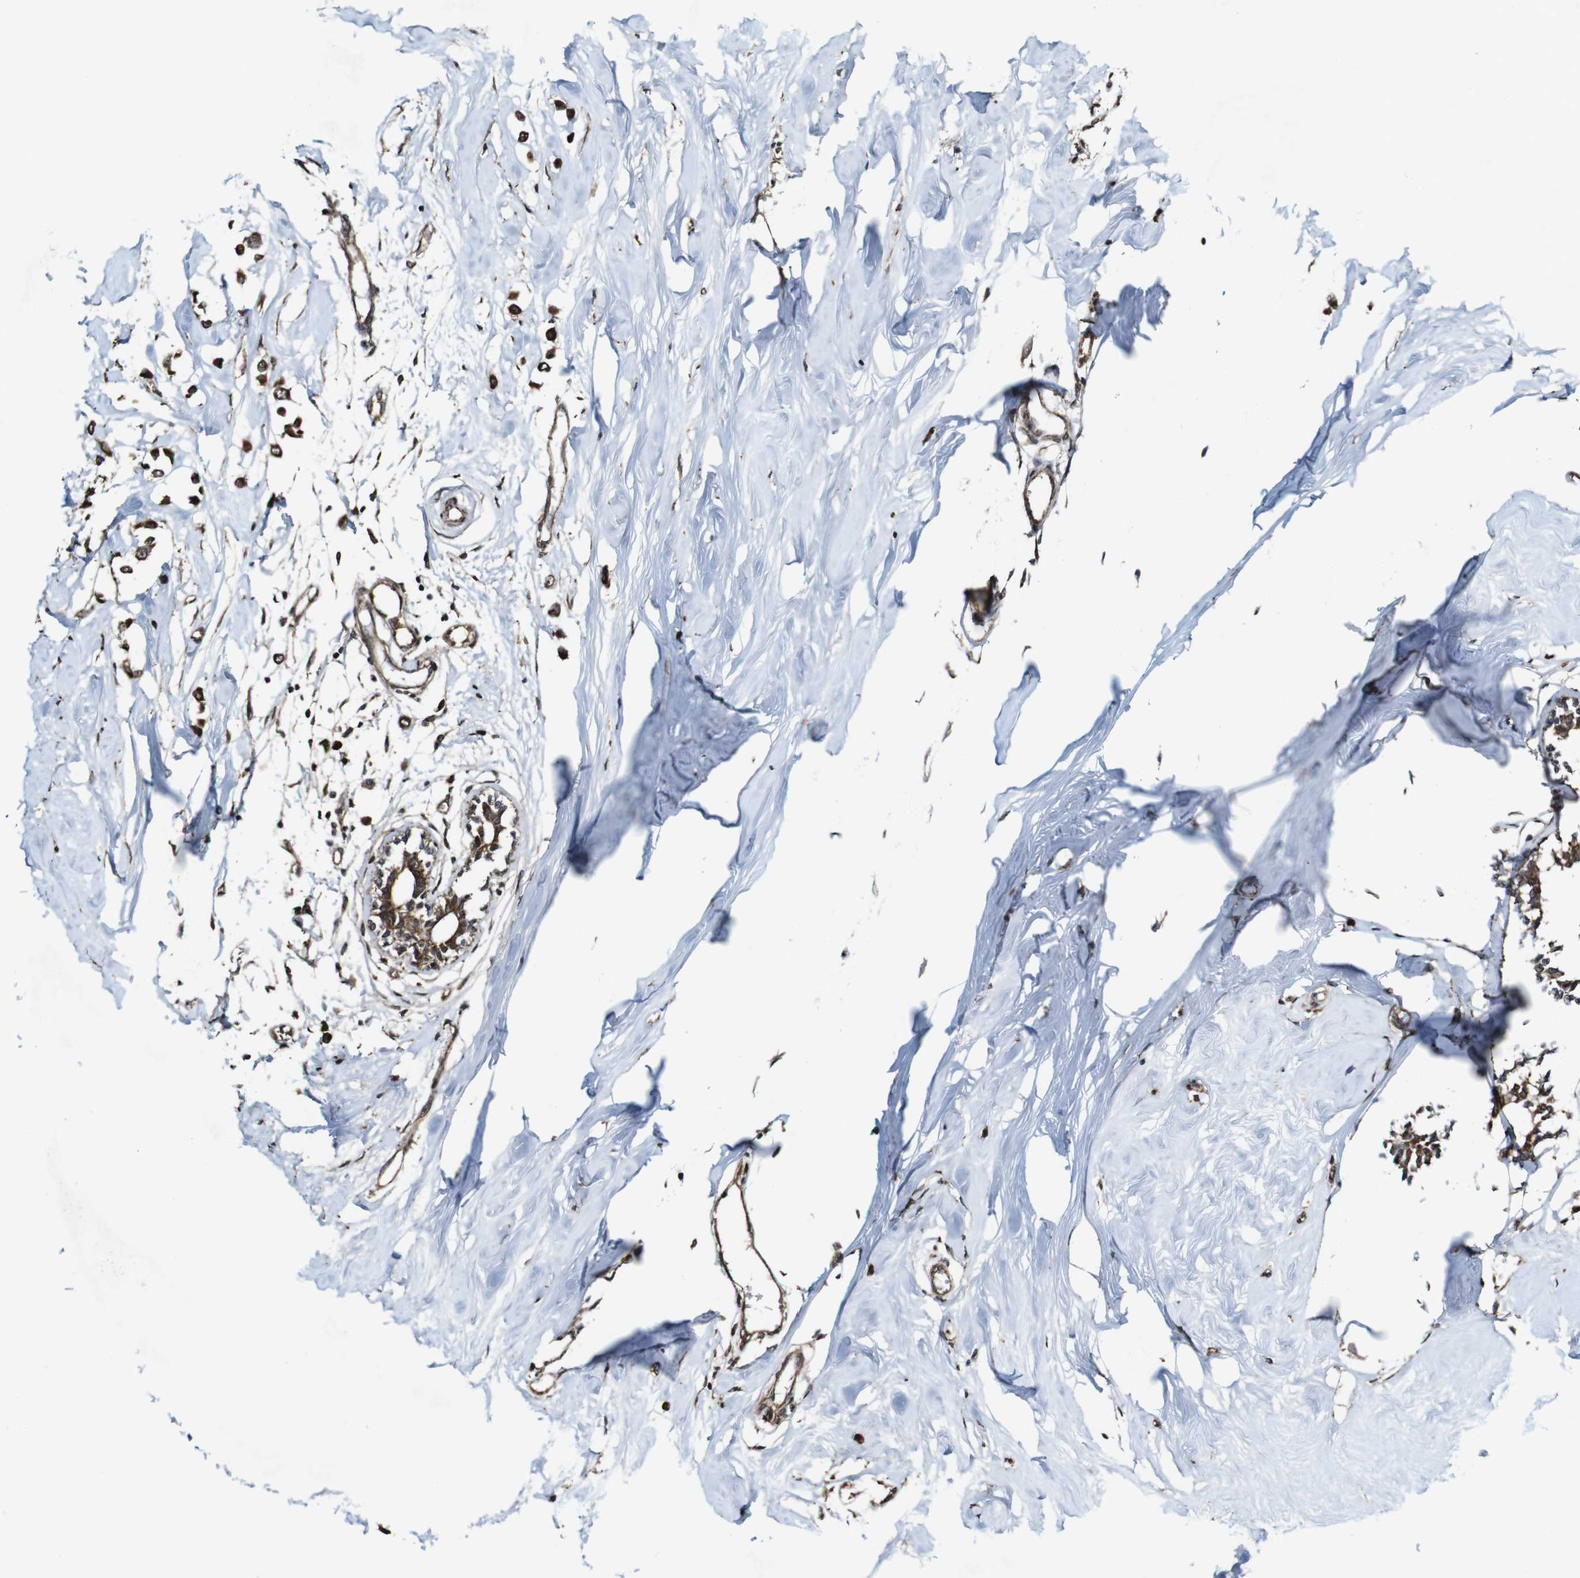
{"staining": {"intensity": "strong", "quantity": ">75%", "location": "cytoplasmic/membranous"}, "tissue": "breast cancer", "cell_type": "Tumor cells", "image_type": "cancer", "snomed": [{"axis": "morphology", "description": "Lobular carcinoma"}, {"axis": "topography", "description": "Breast"}], "caption": "Breast cancer (lobular carcinoma) tissue shows strong cytoplasmic/membranous expression in about >75% of tumor cells, visualized by immunohistochemistry. Using DAB (brown) and hematoxylin (blue) stains, captured at high magnification using brightfield microscopy.", "gene": "BTN3A3", "patient": {"sex": "female", "age": 51}}